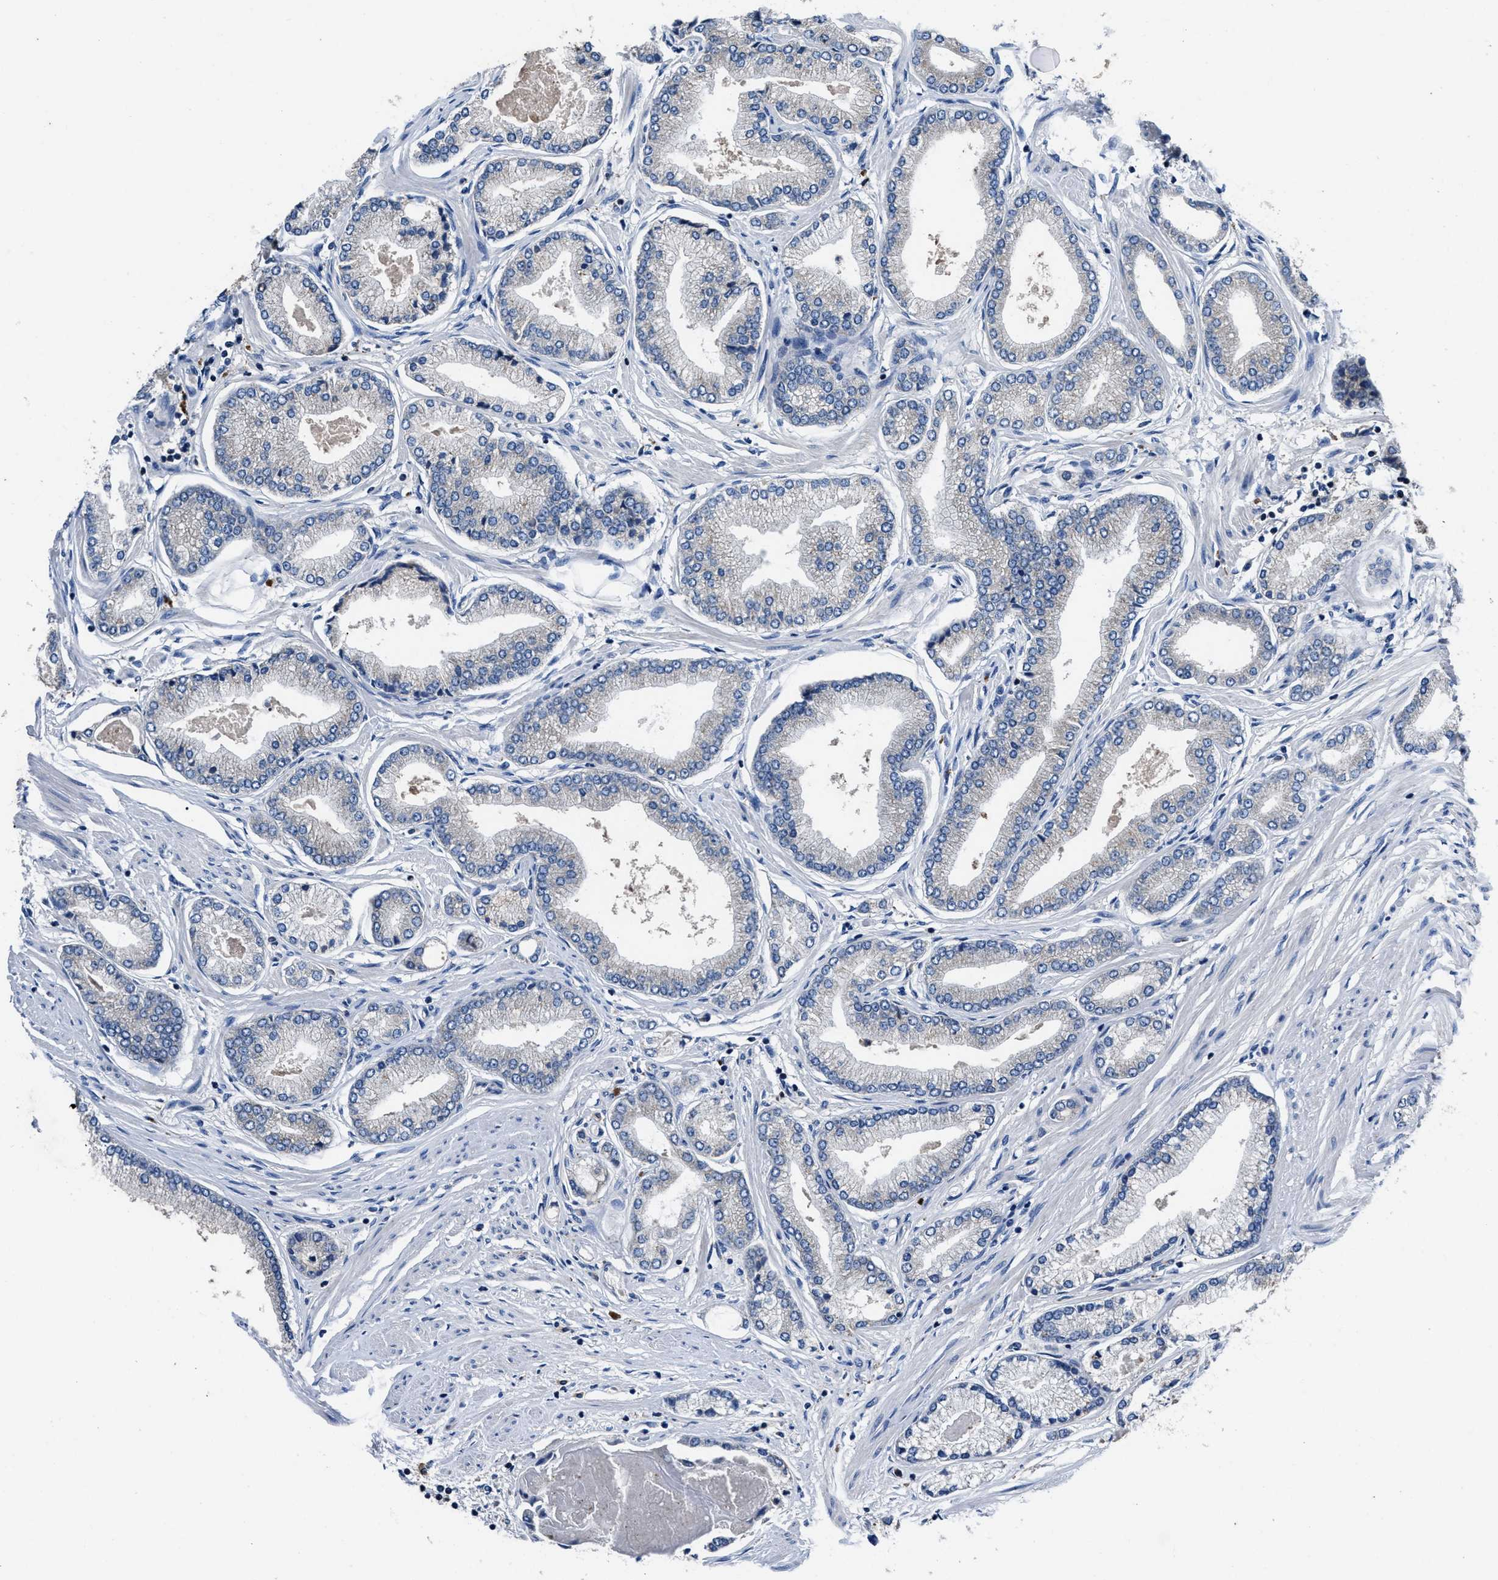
{"staining": {"intensity": "negative", "quantity": "none", "location": "none"}, "tissue": "prostate cancer", "cell_type": "Tumor cells", "image_type": "cancer", "snomed": [{"axis": "morphology", "description": "Adenocarcinoma, High grade"}, {"axis": "topography", "description": "Prostate"}], "caption": "This is an immunohistochemistry histopathology image of human adenocarcinoma (high-grade) (prostate). There is no expression in tumor cells.", "gene": "YBEY", "patient": {"sex": "male", "age": 61}}